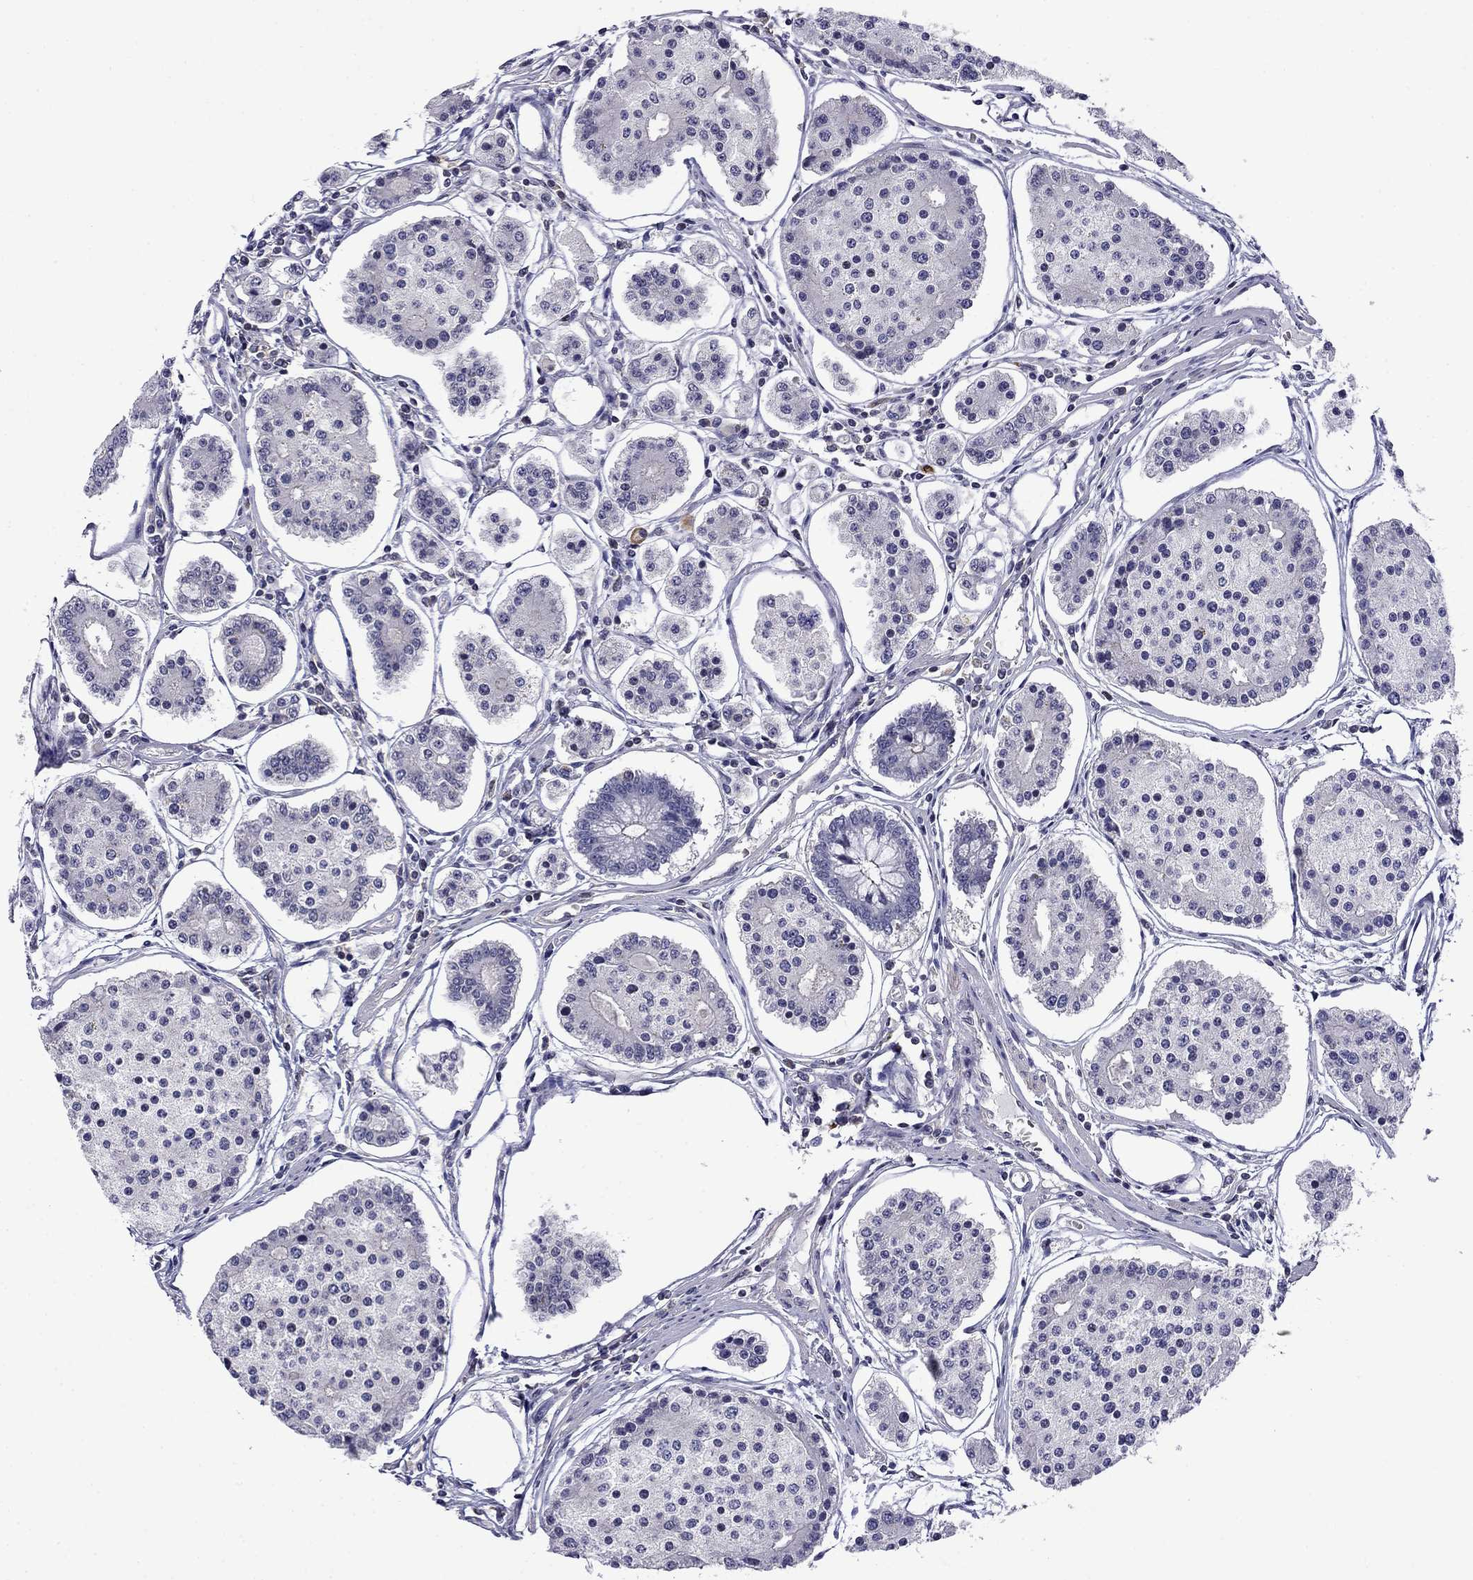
{"staining": {"intensity": "negative", "quantity": "none", "location": "none"}, "tissue": "carcinoid", "cell_type": "Tumor cells", "image_type": "cancer", "snomed": [{"axis": "morphology", "description": "Carcinoid, malignant, NOS"}, {"axis": "topography", "description": "Small intestine"}], "caption": "An image of carcinoid stained for a protein reveals no brown staining in tumor cells.", "gene": "PRR18", "patient": {"sex": "female", "age": 65}}